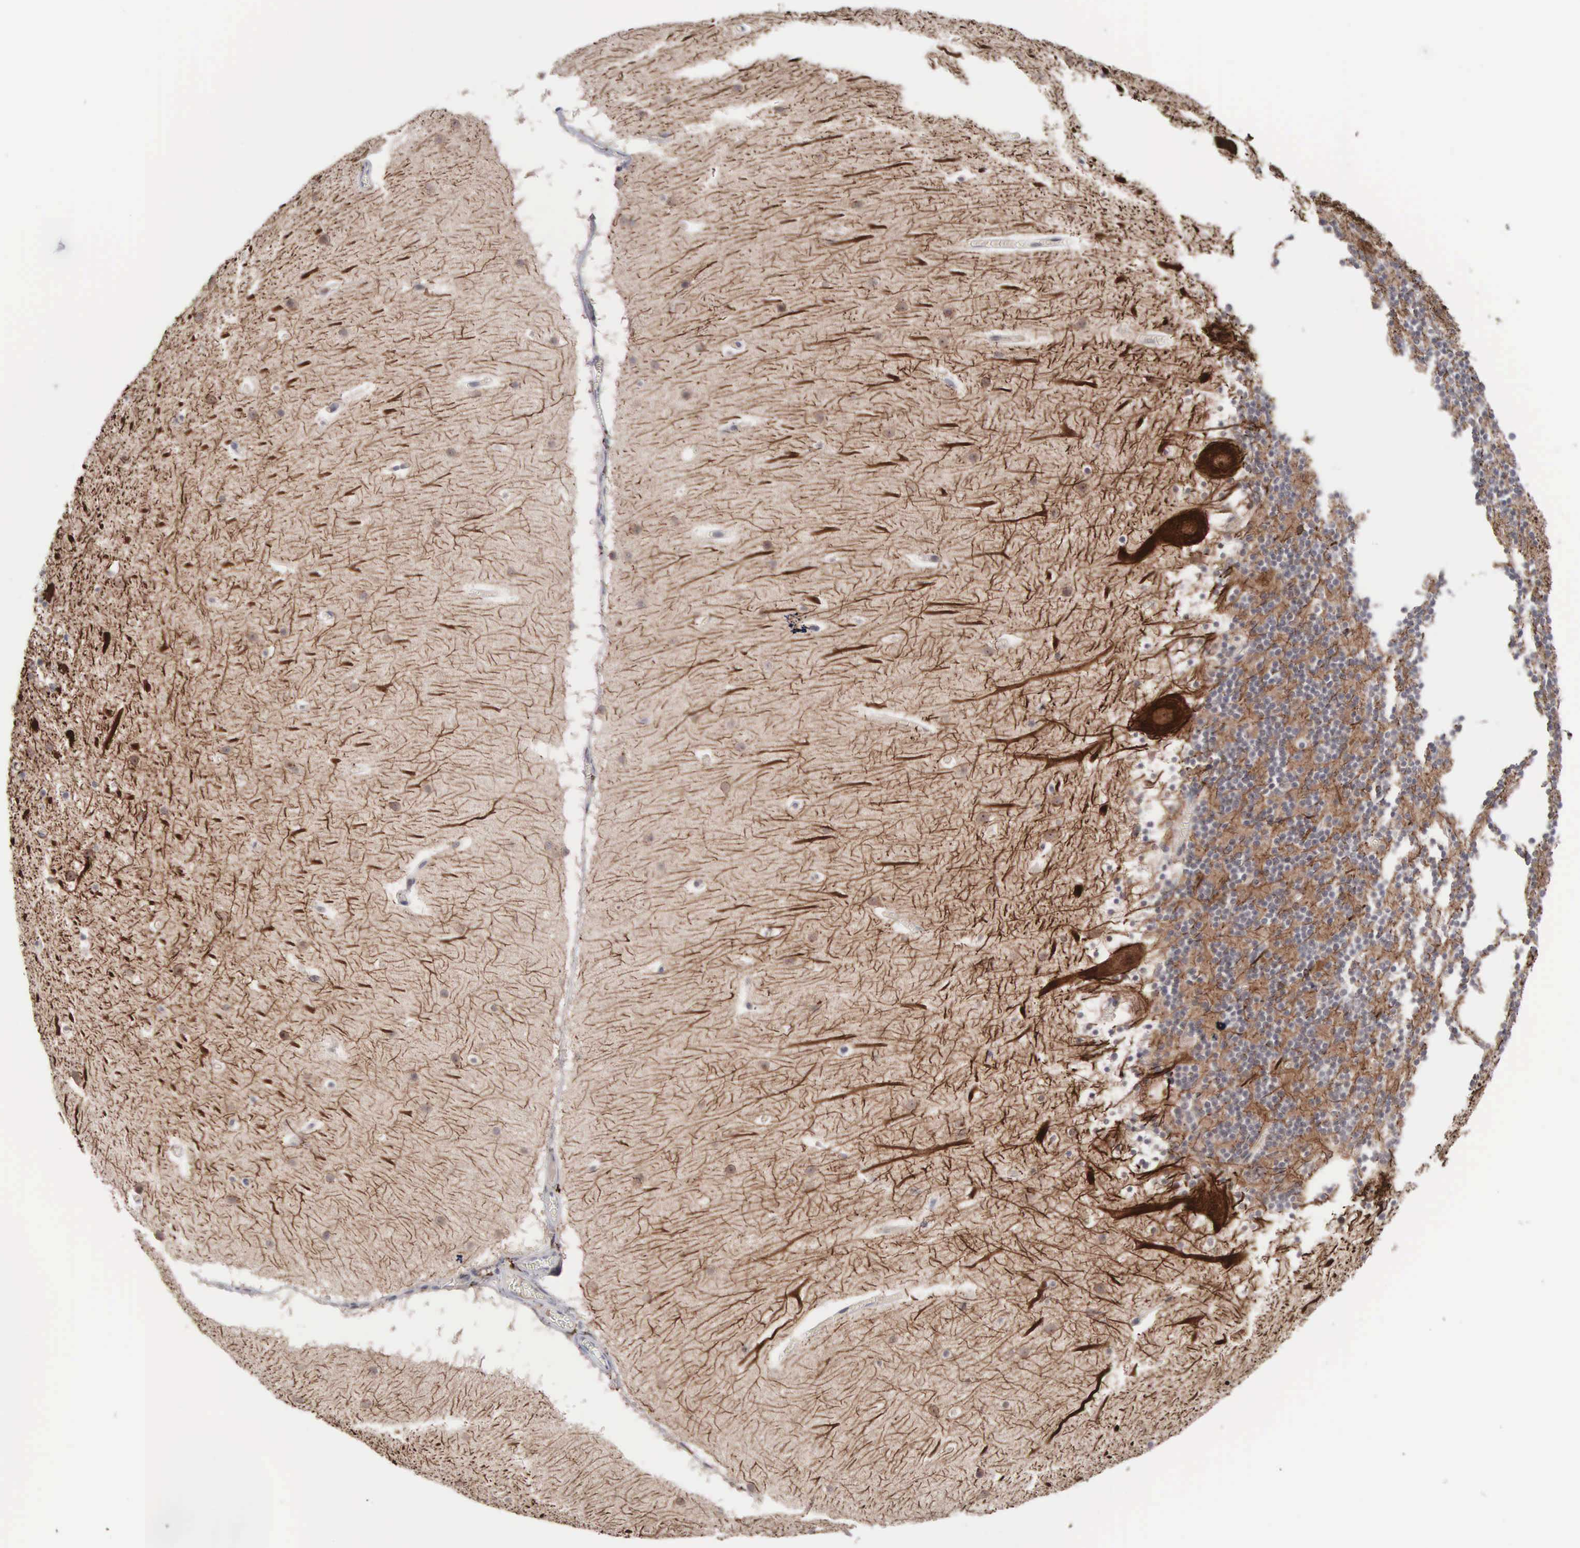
{"staining": {"intensity": "moderate", "quantity": "<25%", "location": "cytoplasmic/membranous"}, "tissue": "cerebellum", "cell_type": "Cells in granular layer", "image_type": "normal", "snomed": [{"axis": "morphology", "description": "Normal tissue, NOS"}, {"axis": "topography", "description": "Cerebellum"}], "caption": "Protein expression analysis of unremarkable cerebellum displays moderate cytoplasmic/membranous staining in about <25% of cells in granular layer.", "gene": "ACOT4", "patient": {"sex": "male", "age": 45}}